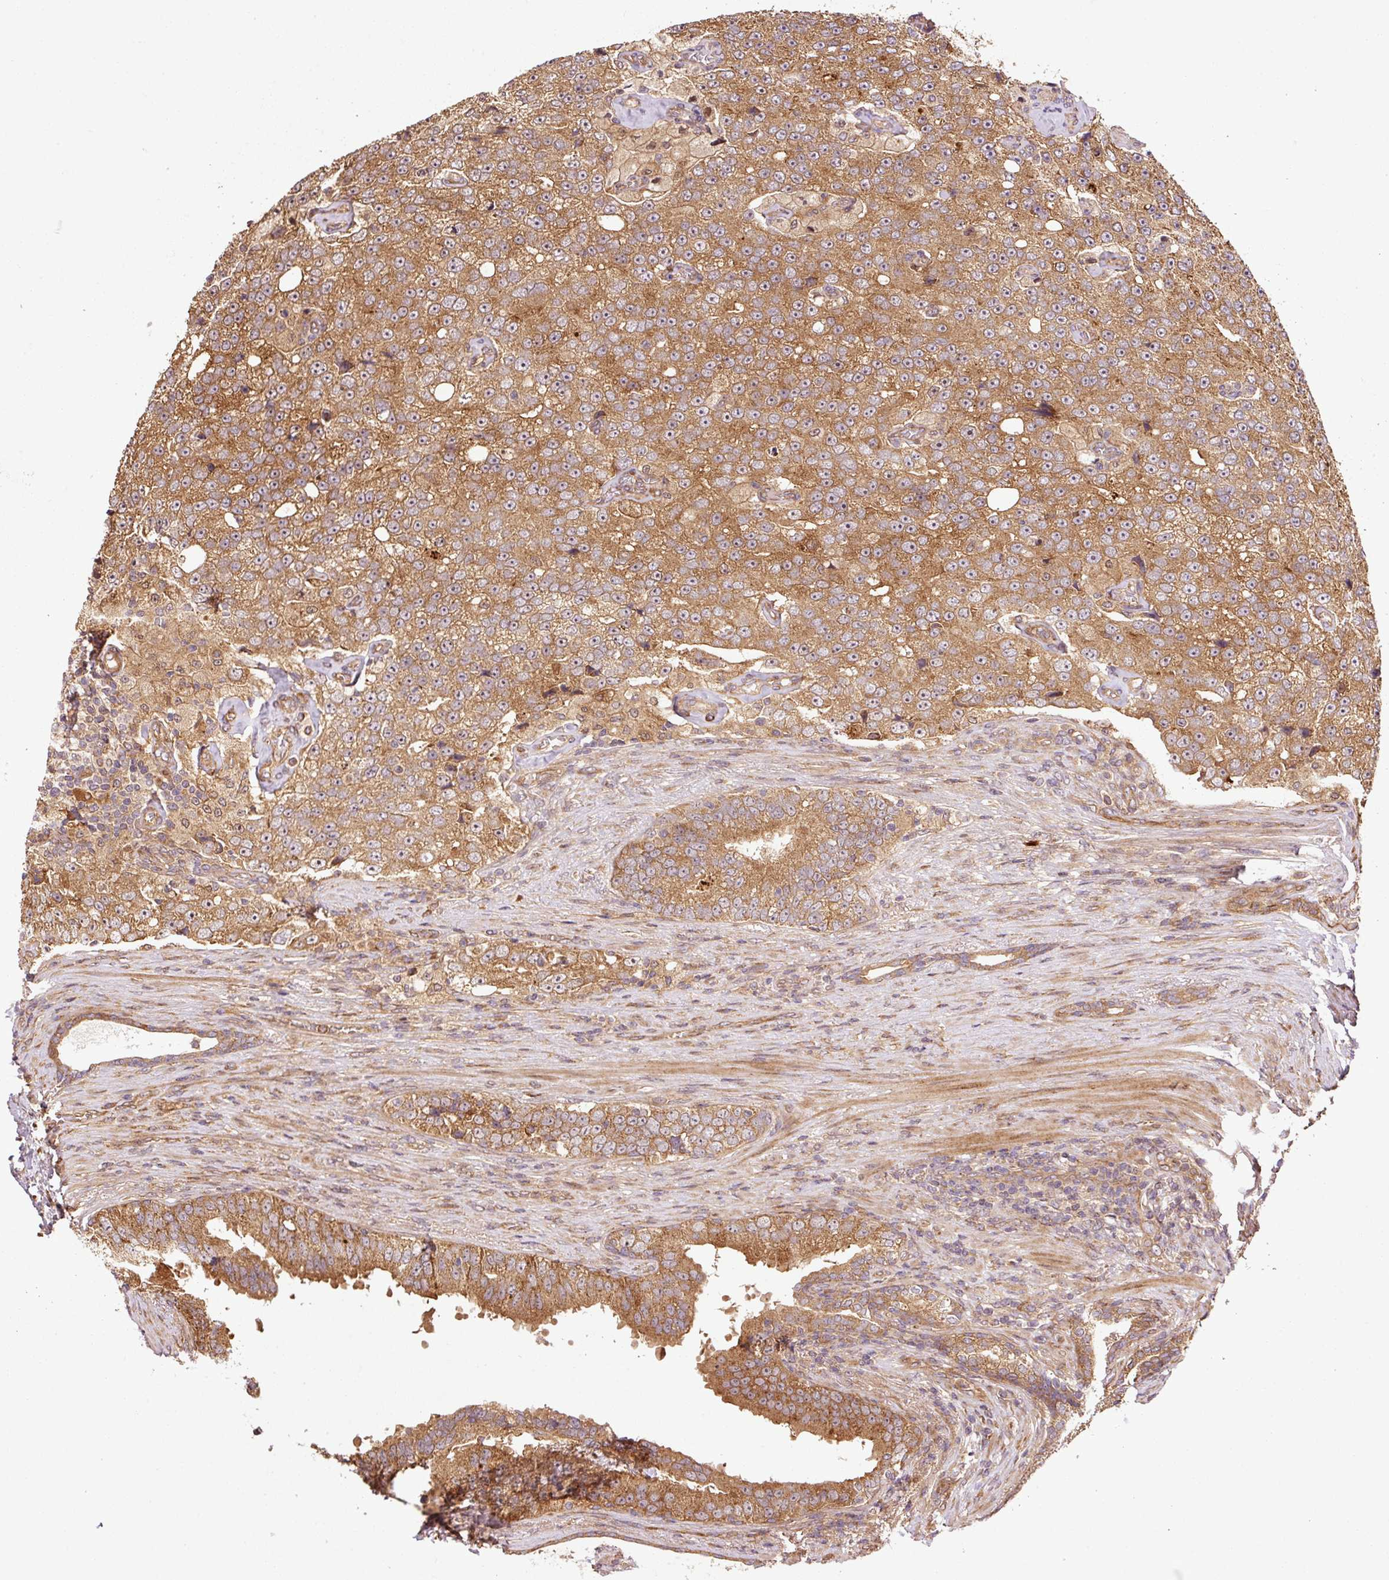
{"staining": {"intensity": "moderate", "quantity": ">75%", "location": "cytoplasmic/membranous"}, "tissue": "prostate cancer", "cell_type": "Tumor cells", "image_type": "cancer", "snomed": [{"axis": "morphology", "description": "Adenocarcinoma, High grade"}, {"axis": "topography", "description": "Prostate"}], "caption": "The image displays immunohistochemical staining of adenocarcinoma (high-grade) (prostate). There is moderate cytoplasmic/membranous expression is seen in about >75% of tumor cells. The protein is shown in brown color, while the nuclei are stained blue.", "gene": "OXER1", "patient": {"sex": "male", "age": 70}}